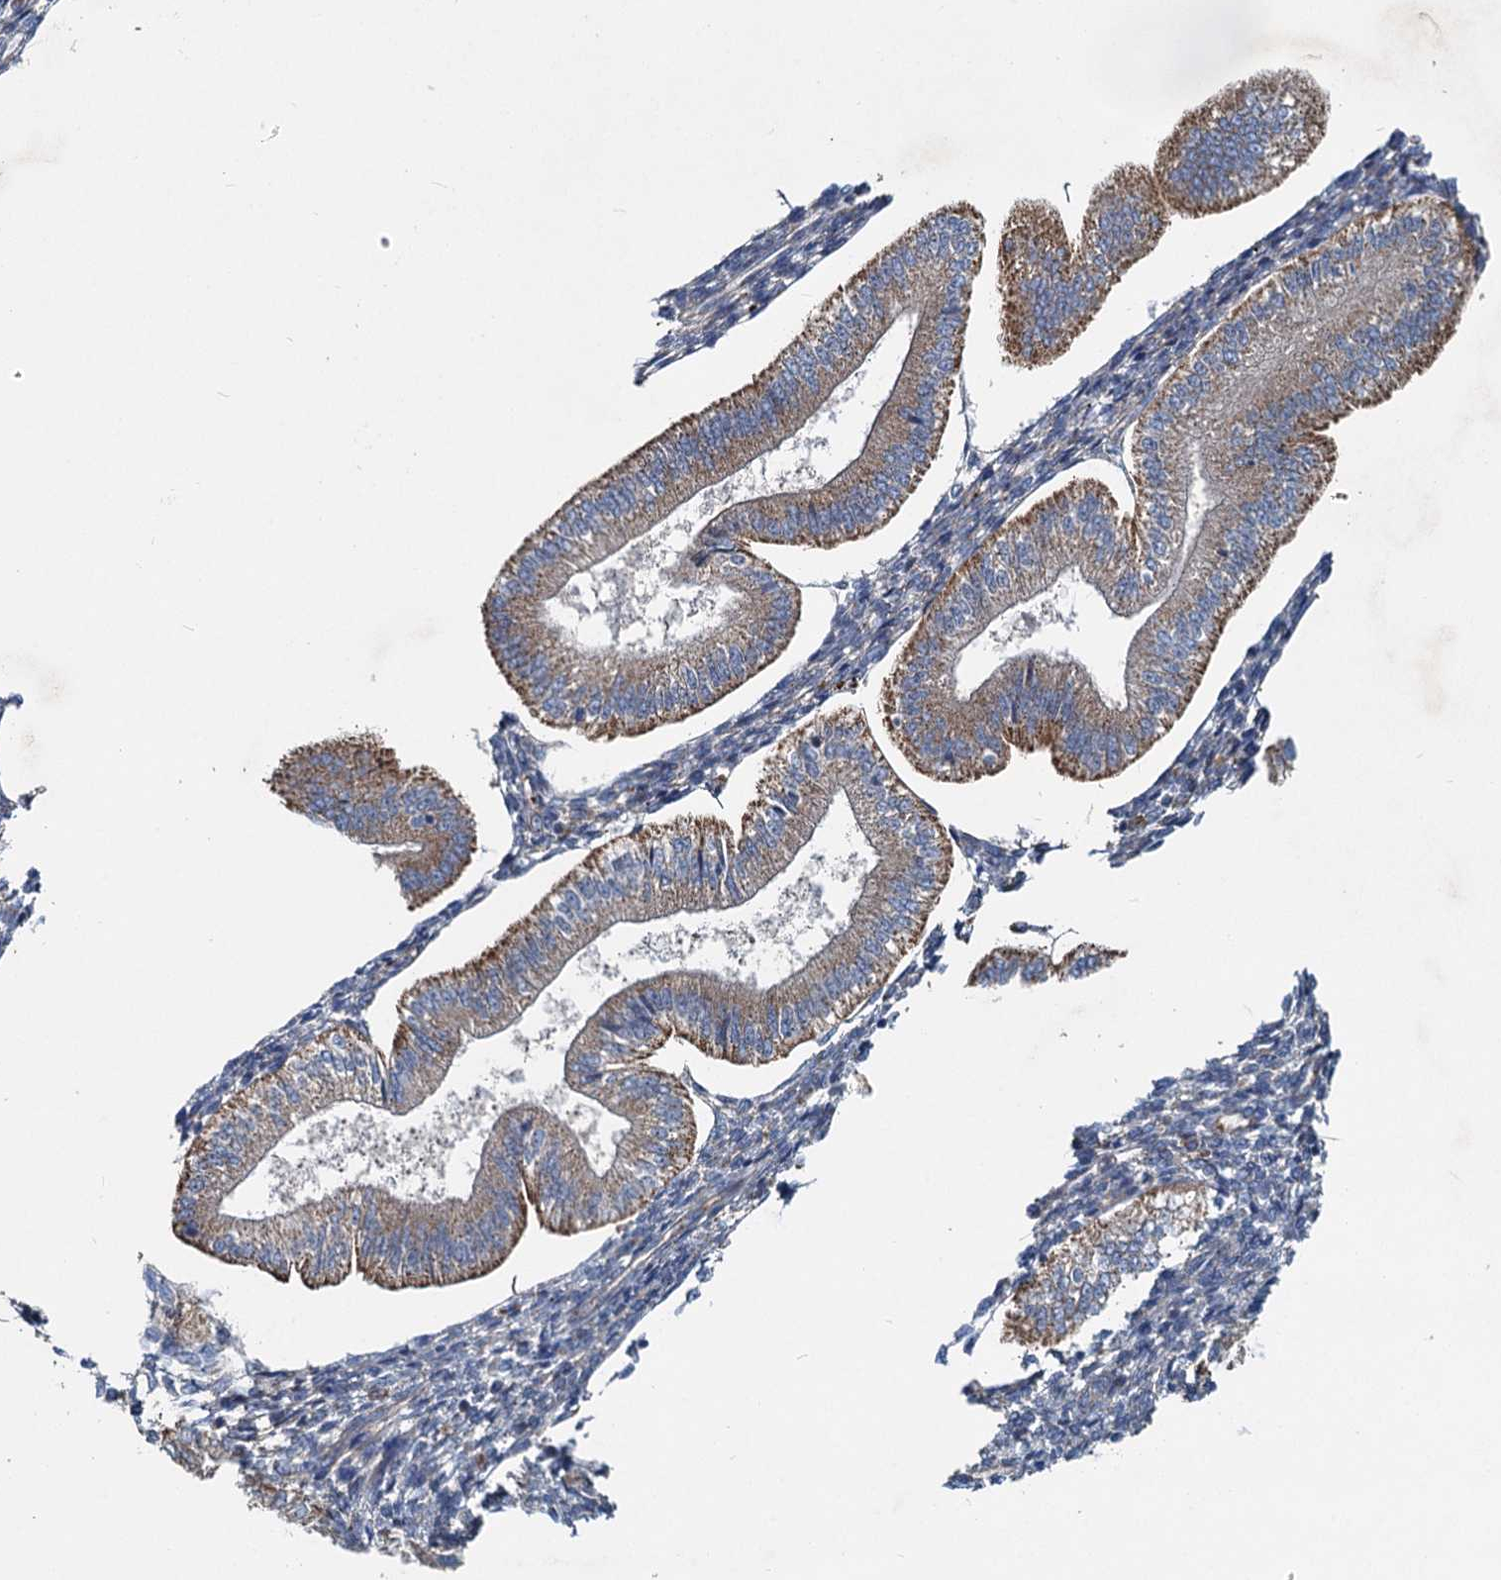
{"staining": {"intensity": "negative", "quantity": "none", "location": "none"}, "tissue": "endometrium", "cell_type": "Cells in endometrial stroma", "image_type": "normal", "snomed": [{"axis": "morphology", "description": "Normal tissue, NOS"}, {"axis": "topography", "description": "Endometrium"}], "caption": "Immunohistochemical staining of normal human endometrium shows no significant staining in cells in endometrial stroma.", "gene": "ADCY2", "patient": {"sex": "female", "age": 34}}